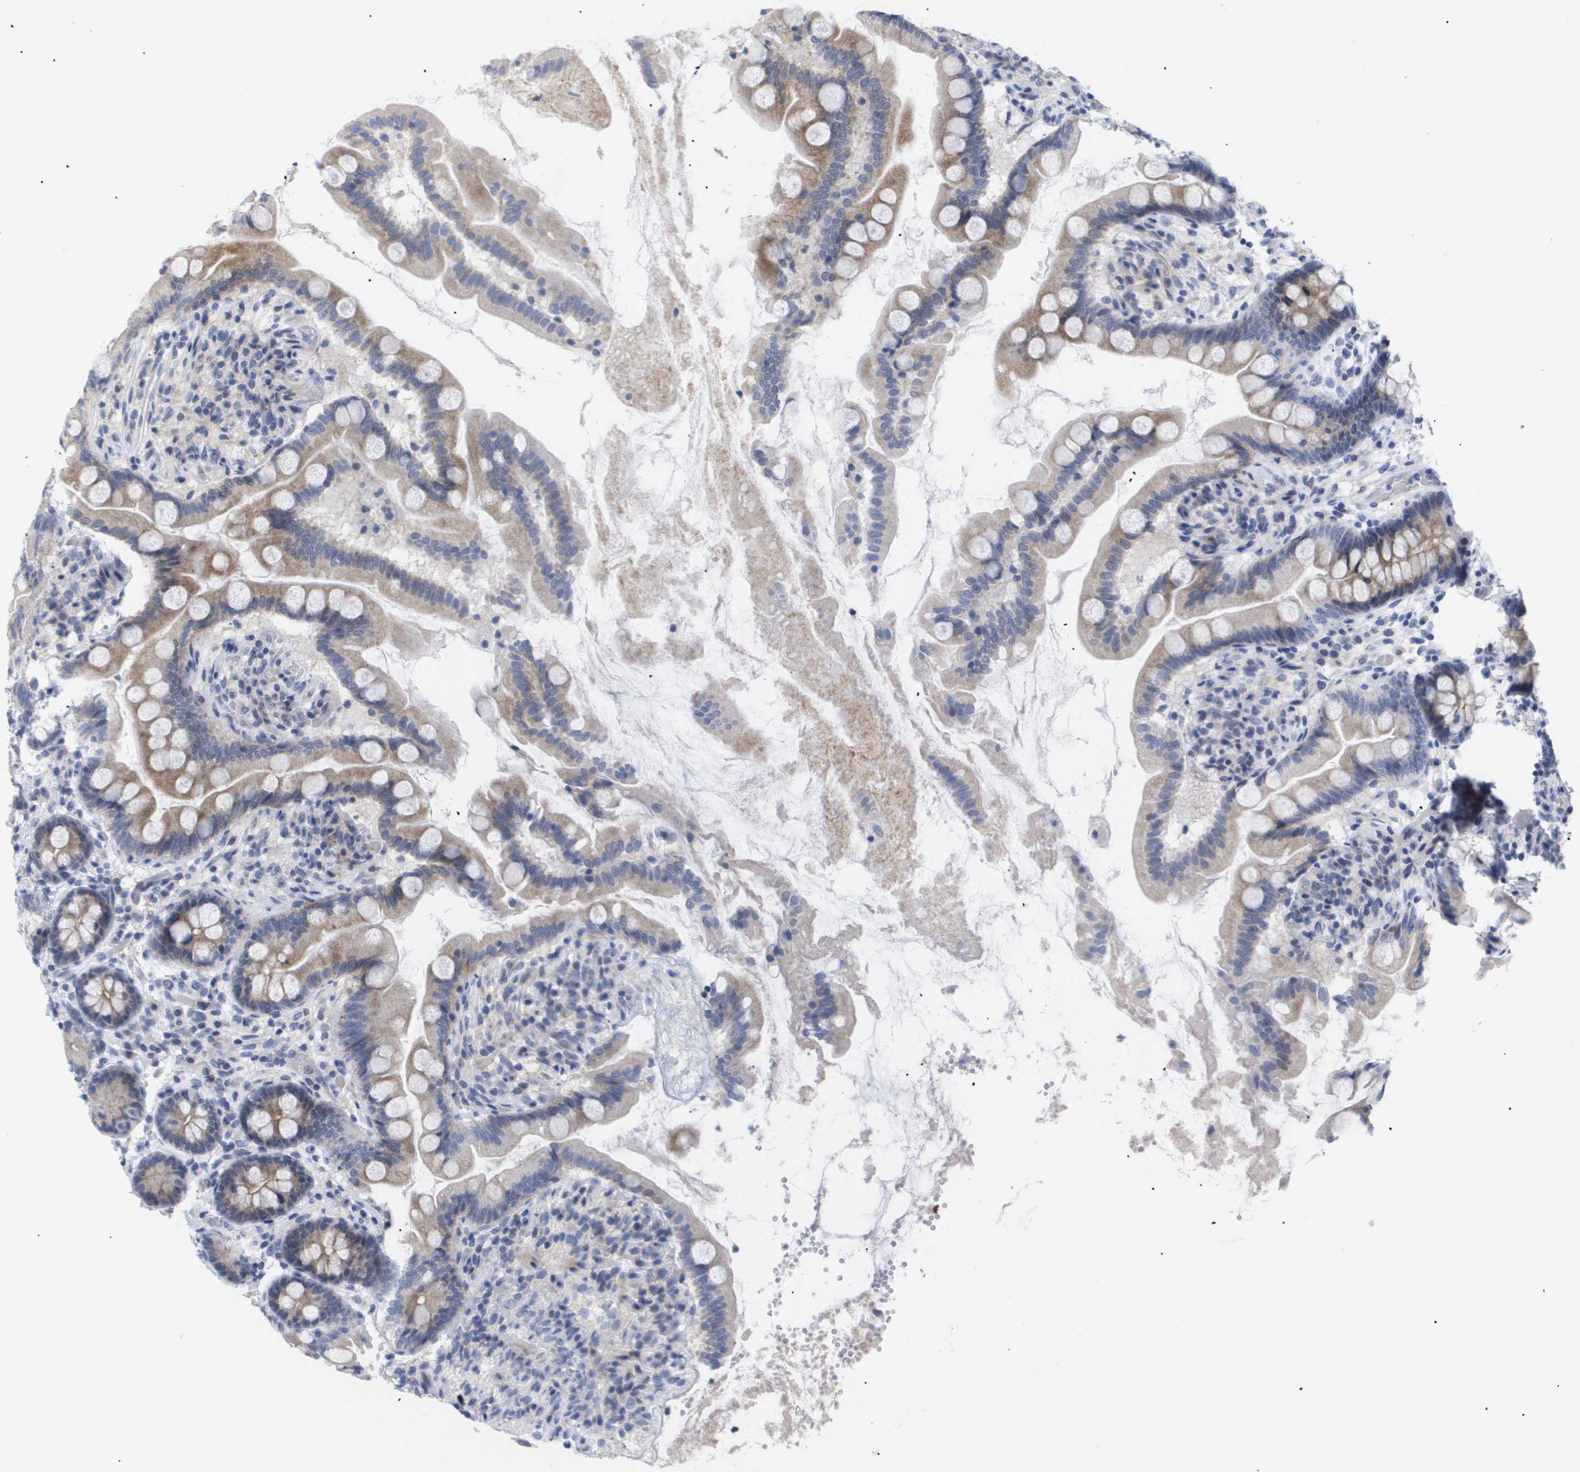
{"staining": {"intensity": "moderate", "quantity": ">75%", "location": "cytoplasmic/membranous"}, "tissue": "small intestine", "cell_type": "Glandular cells", "image_type": "normal", "snomed": [{"axis": "morphology", "description": "Normal tissue, NOS"}, {"axis": "topography", "description": "Small intestine"}], "caption": "Immunohistochemistry (IHC) (DAB) staining of benign human small intestine demonstrates moderate cytoplasmic/membranous protein staining in about >75% of glandular cells. Using DAB (3,3'-diaminobenzidine) (brown) and hematoxylin (blue) stains, captured at high magnification using brightfield microscopy.", "gene": "CAV3", "patient": {"sex": "female", "age": 56}}